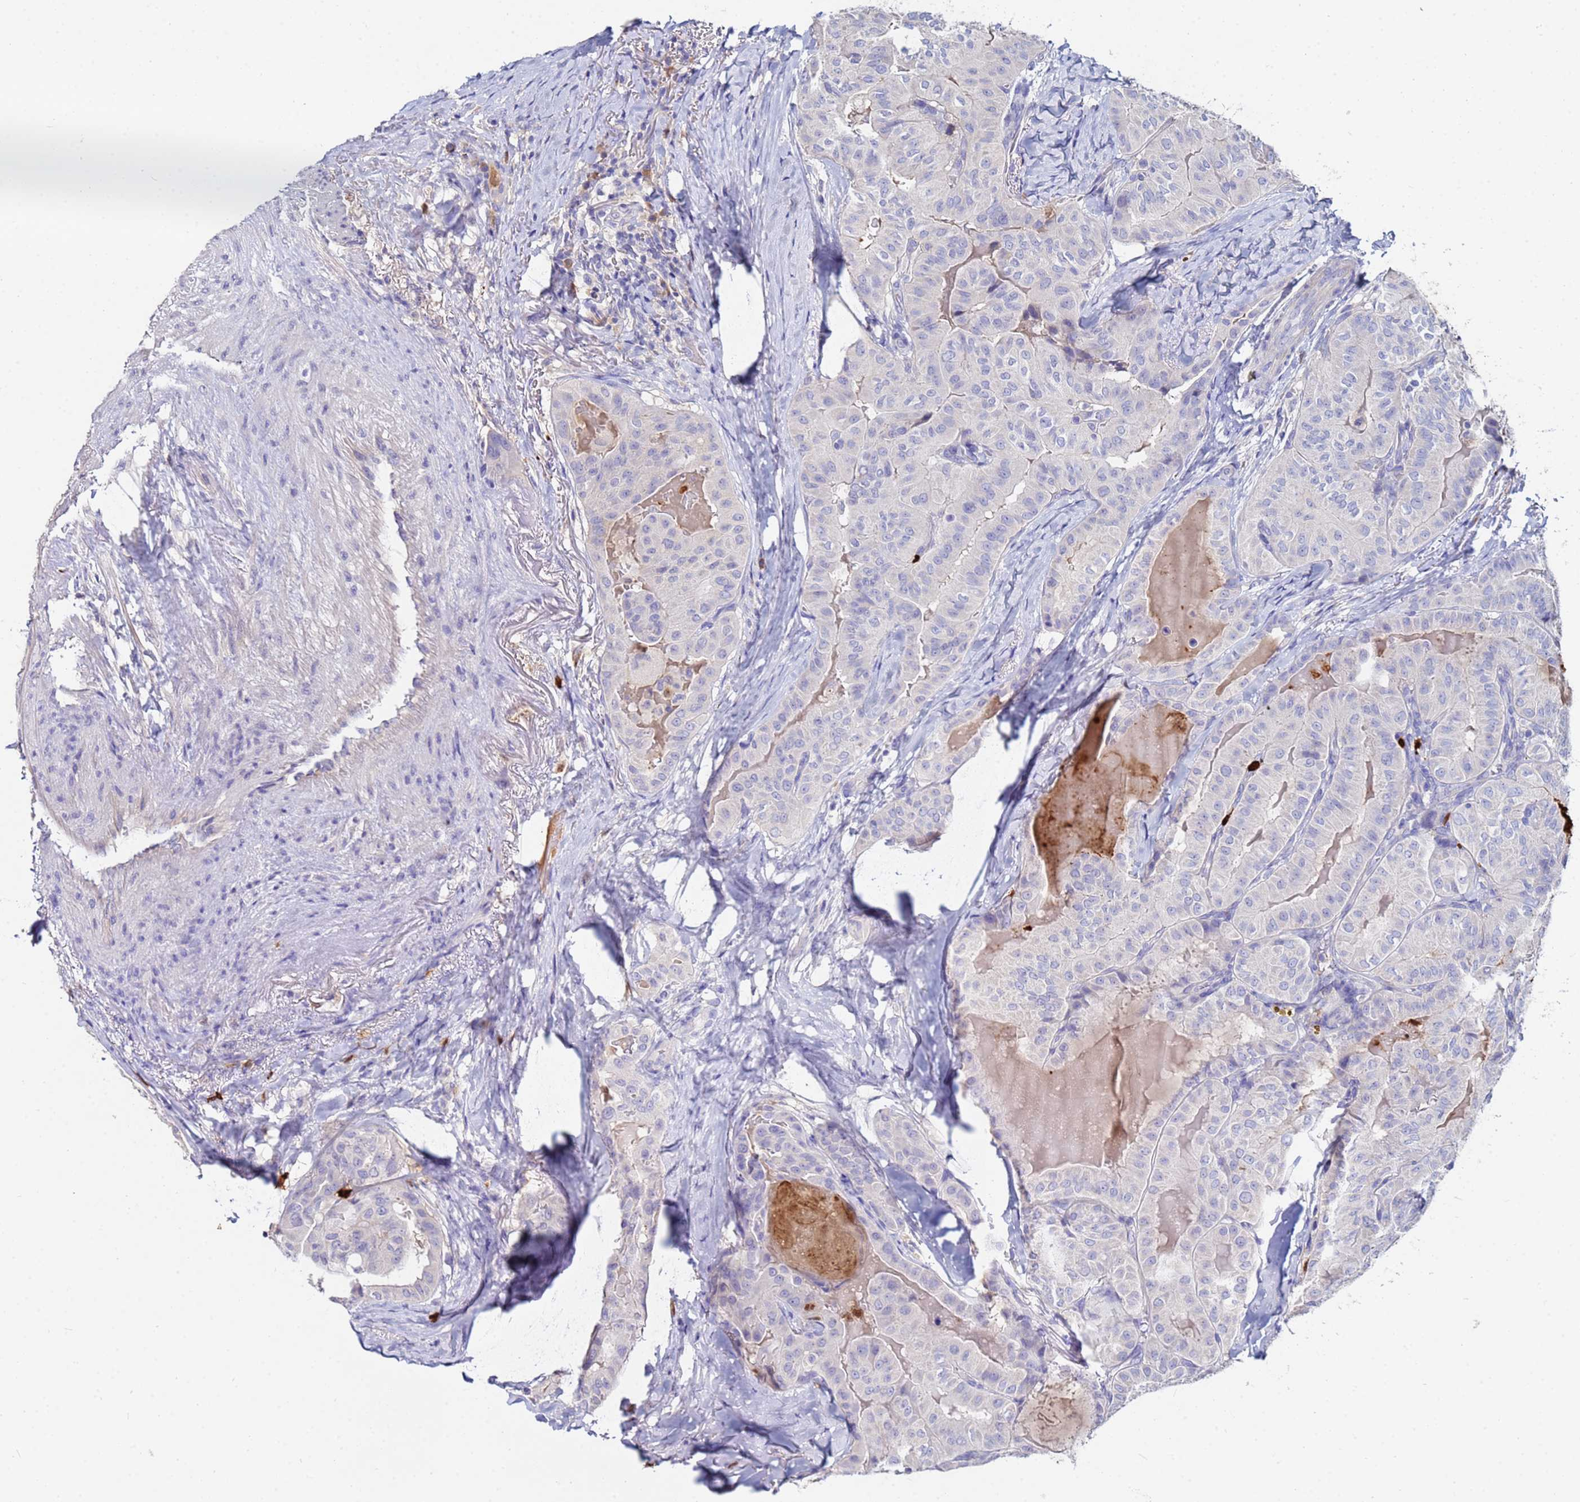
{"staining": {"intensity": "negative", "quantity": "none", "location": "none"}, "tissue": "thyroid cancer", "cell_type": "Tumor cells", "image_type": "cancer", "snomed": [{"axis": "morphology", "description": "Papillary adenocarcinoma, NOS"}, {"axis": "topography", "description": "Thyroid gland"}], "caption": "Immunohistochemistry (IHC) photomicrograph of neoplastic tissue: human thyroid cancer stained with DAB shows no significant protein staining in tumor cells.", "gene": "TUBAL3", "patient": {"sex": "female", "age": 68}}